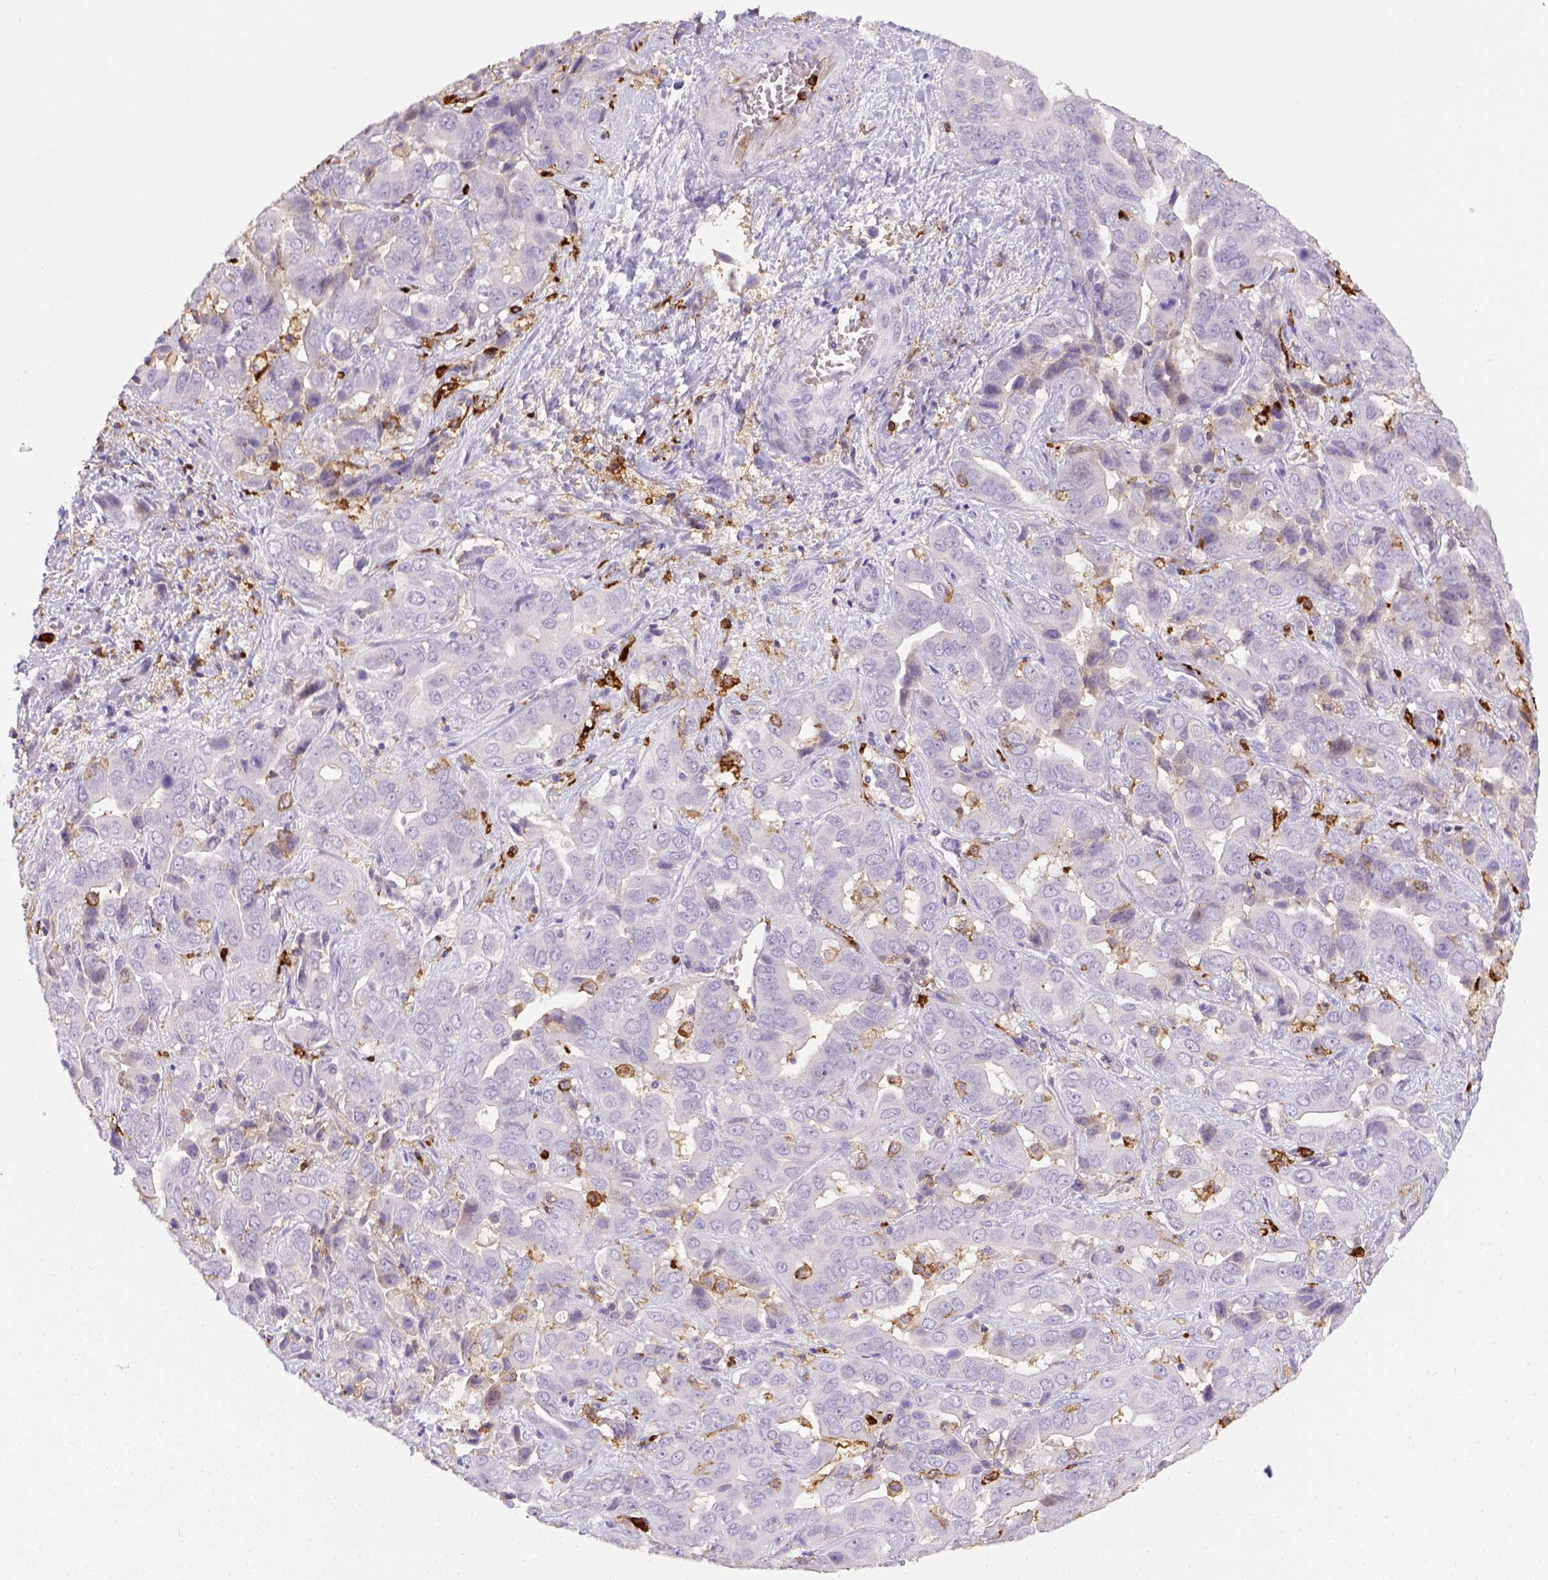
{"staining": {"intensity": "negative", "quantity": "none", "location": "none"}, "tissue": "liver cancer", "cell_type": "Tumor cells", "image_type": "cancer", "snomed": [{"axis": "morphology", "description": "Cholangiocarcinoma"}, {"axis": "topography", "description": "Liver"}], "caption": "A histopathology image of human cholangiocarcinoma (liver) is negative for staining in tumor cells.", "gene": "ITGAM", "patient": {"sex": "female", "age": 52}}